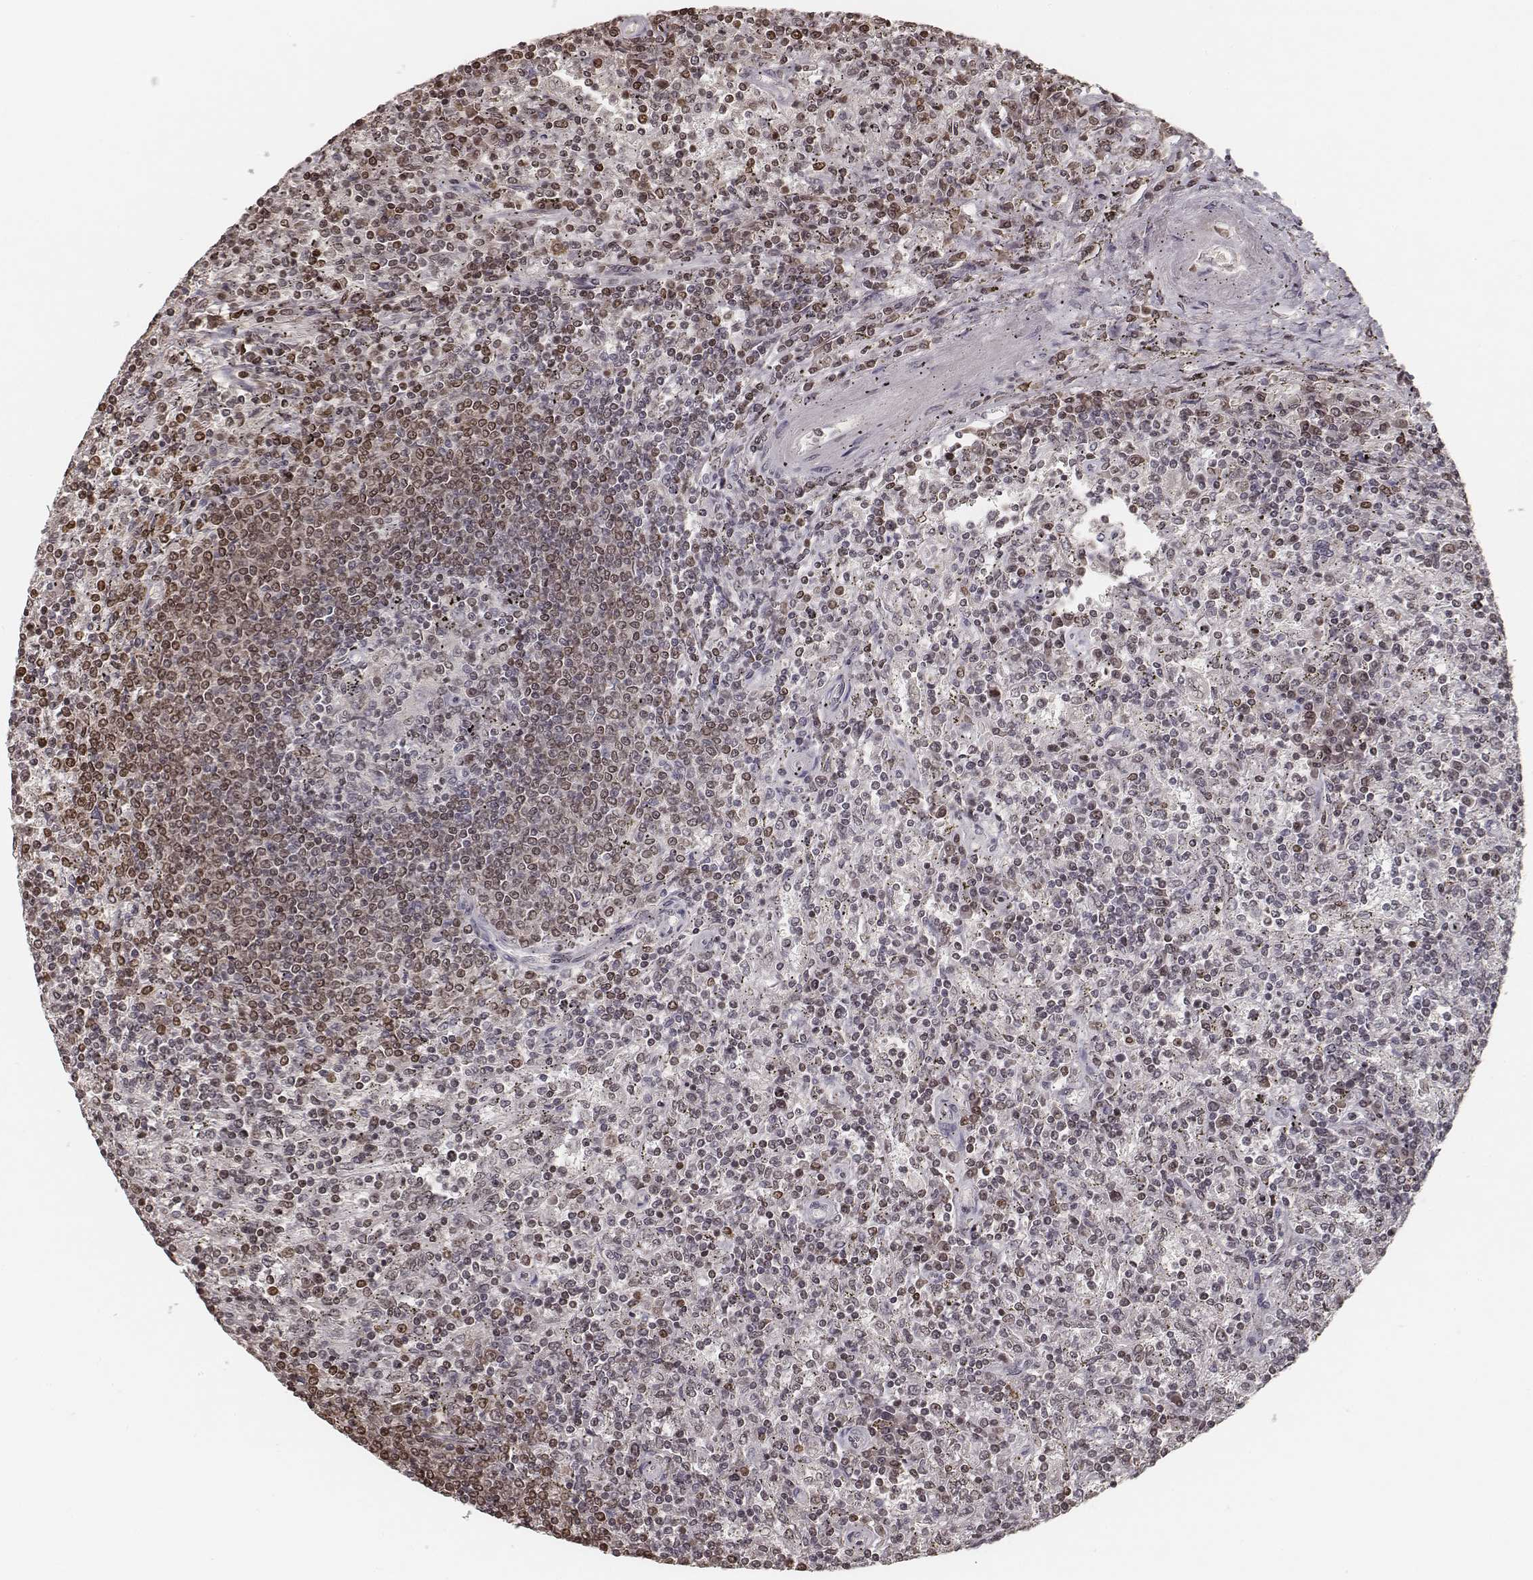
{"staining": {"intensity": "moderate", "quantity": "25%-75%", "location": "nuclear"}, "tissue": "lymphoma", "cell_type": "Tumor cells", "image_type": "cancer", "snomed": [{"axis": "morphology", "description": "Malignant lymphoma, non-Hodgkin's type, Low grade"}, {"axis": "topography", "description": "Spleen"}], "caption": "There is medium levels of moderate nuclear expression in tumor cells of low-grade malignant lymphoma, non-Hodgkin's type, as demonstrated by immunohistochemical staining (brown color).", "gene": "HMGA2", "patient": {"sex": "male", "age": 62}}